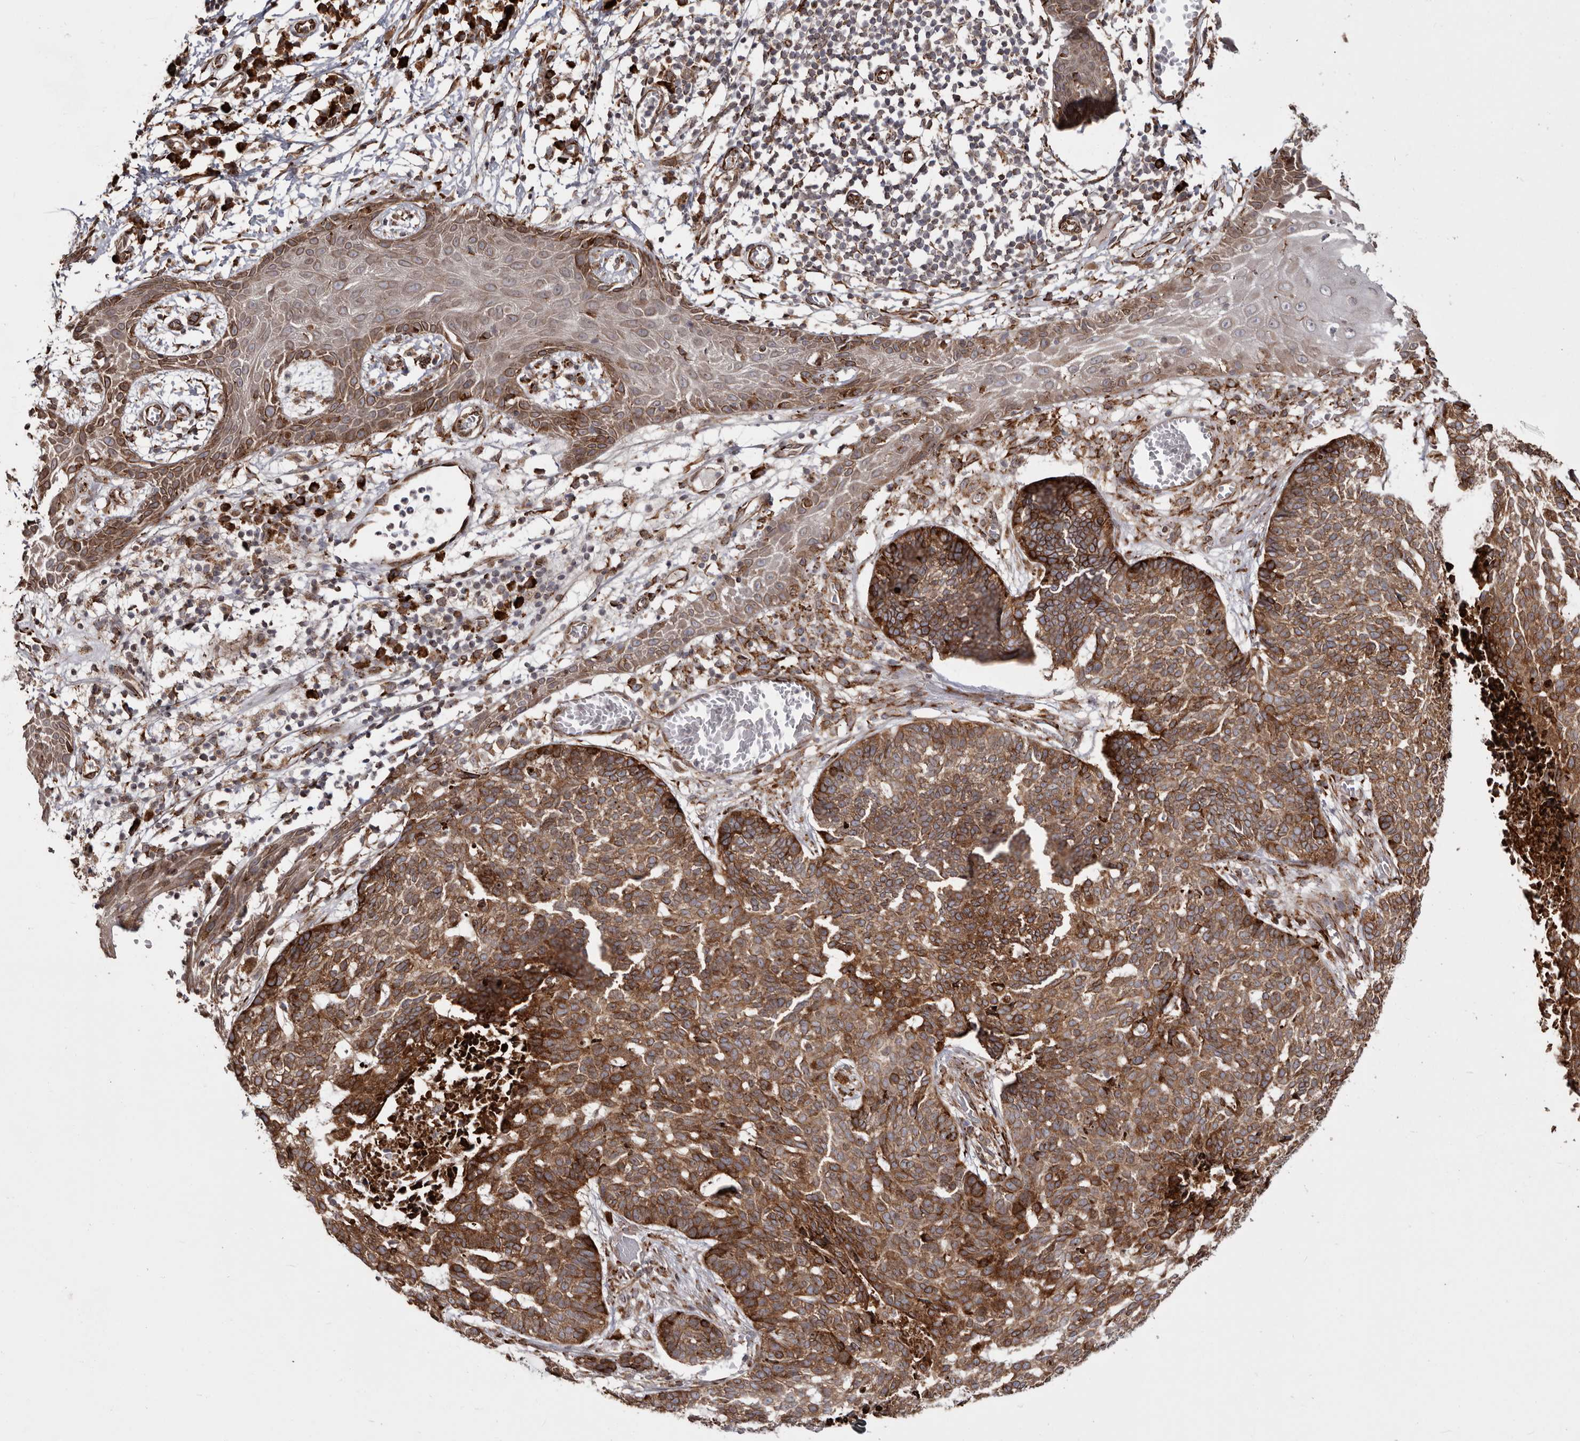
{"staining": {"intensity": "strong", "quantity": ">75%", "location": "cytoplasmic/membranous"}, "tissue": "skin cancer", "cell_type": "Tumor cells", "image_type": "cancer", "snomed": [{"axis": "morphology", "description": "Basal cell carcinoma"}, {"axis": "topography", "description": "Skin"}], "caption": "Protein staining by IHC displays strong cytoplasmic/membranous positivity in about >75% of tumor cells in skin cancer (basal cell carcinoma).", "gene": "NUP43", "patient": {"sex": "male", "age": 85}}